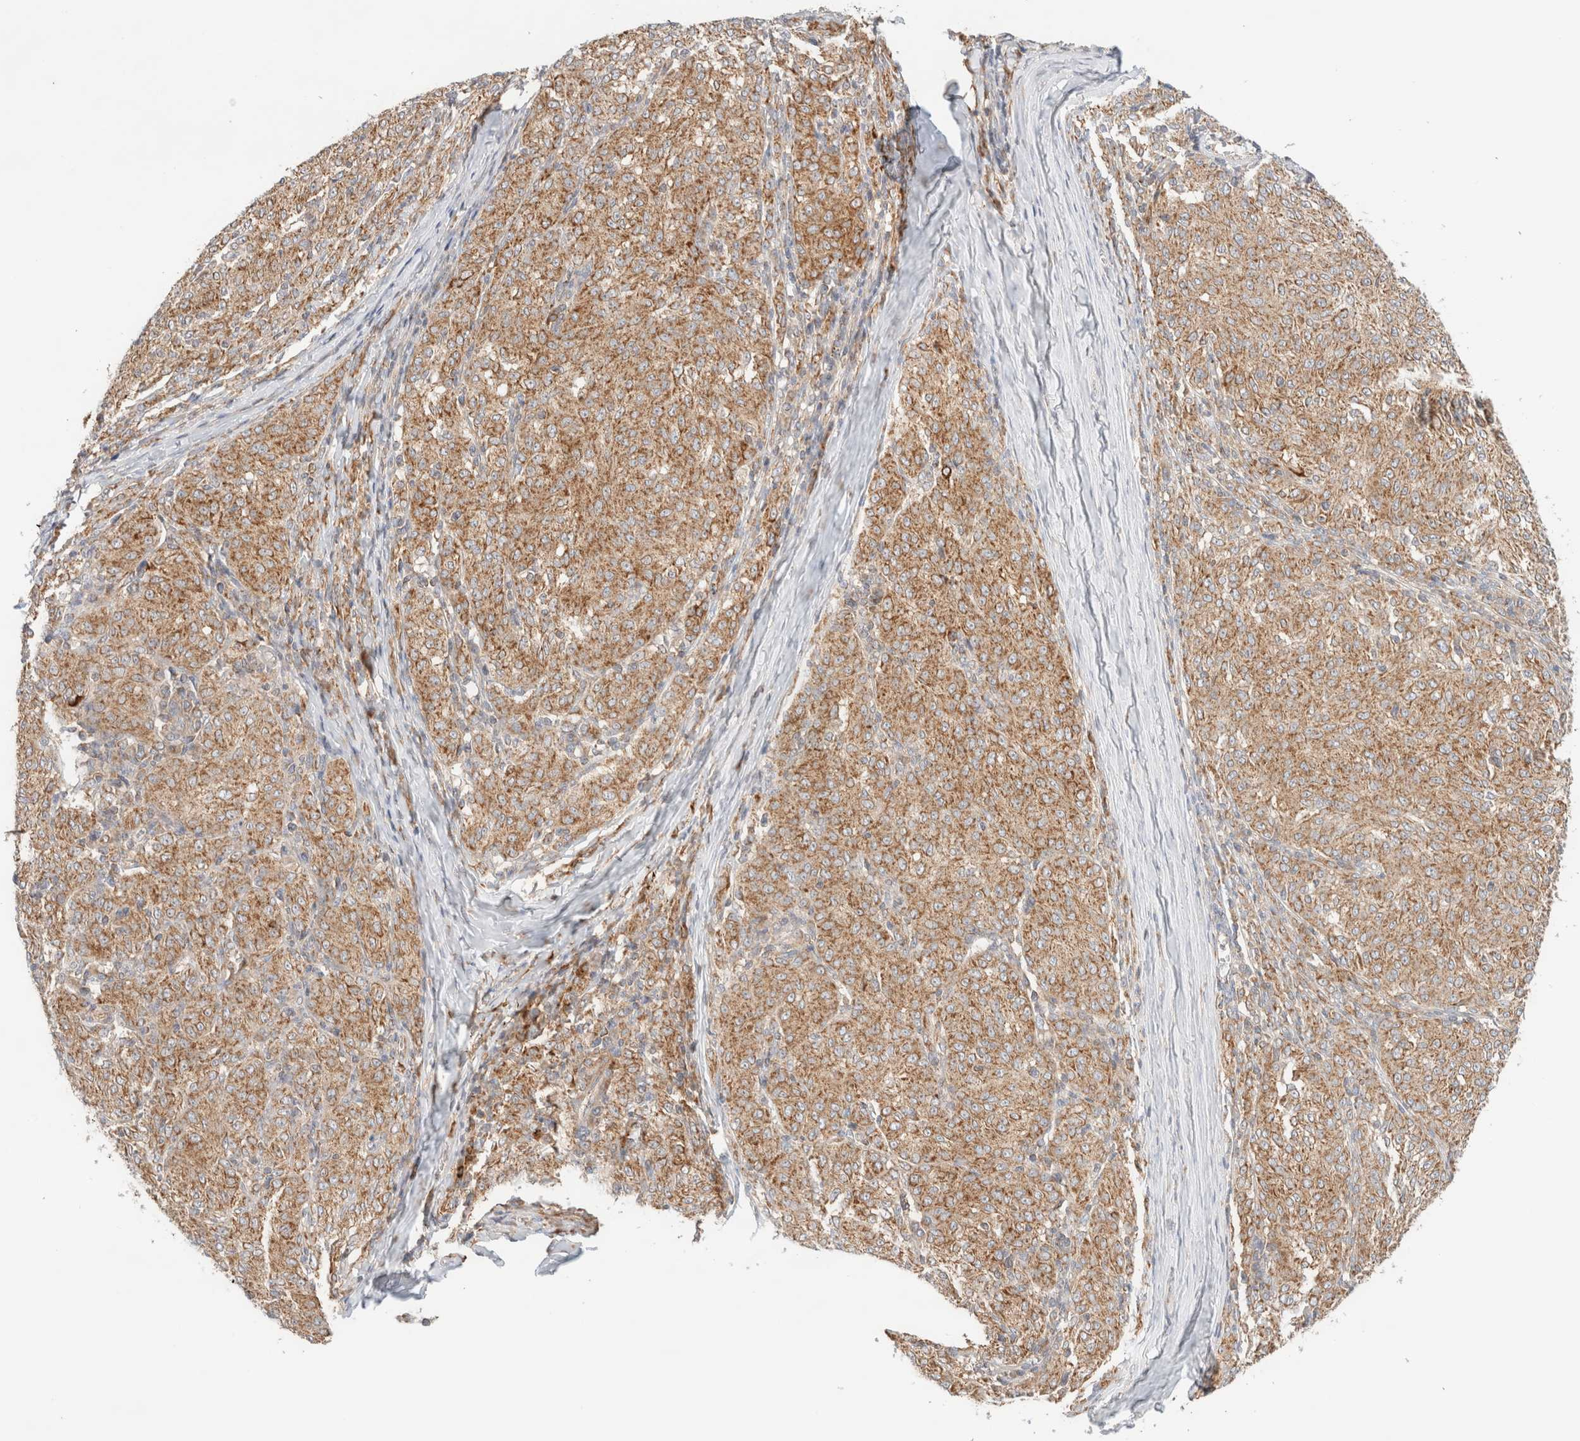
{"staining": {"intensity": "moderate", "quantity": ">75%", "location": "cytoplasmic/membranous"}, "tissue": "melanoma", "cell_type": "Tumor cells", "image_type": "cancer", "snomed": [{"axis": "morphology", "description": "Malignant melanoma, NOS"}, {"axis": "topography", "description": "Skin"}], "caption": "IHC image of neoplastic tissue: malignant melanoma stained using immunohistochemistry (IHC) exhibits medium levels of moderate protein expression localized specifically in the cytoplasmic/membranous of tumor cells, appearing as a cytoplasmic/membranous brown color.", "gene": "MRM3", "patient": {"sex": "female", "age": 72}}